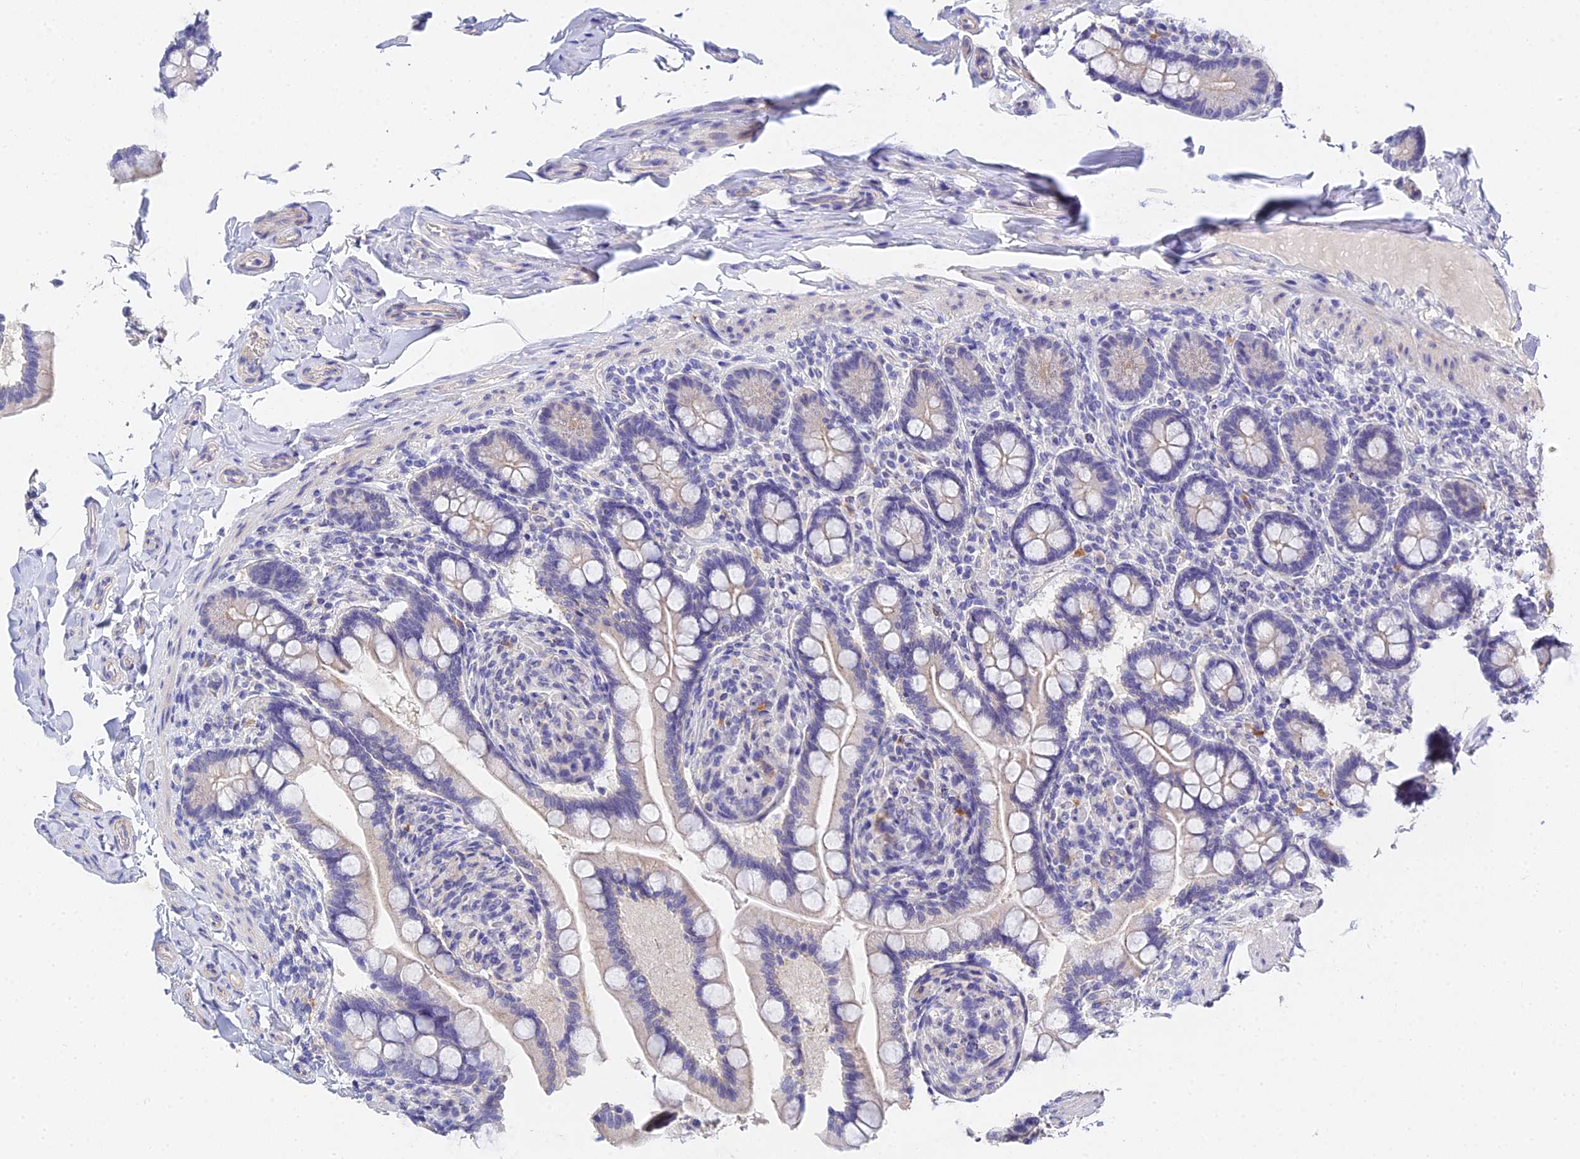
{"staining": {"intensity": "negative", "quantity": "none", "location": "none"}, "tissue": "small intestine", "cell_type": "Glandular cells", "image_type": "normal", "snomed": [{"axis": "morphology", "description": "Normal tissue, NOS"}, {"axis": "topography", "description": "Small intestine"}], "caption": "A high-resolution micrograph shows IHC staining of unremarkable small intestine, which displays no significant positivity in glandular cells.", "gene": "HOXB1", "patient": {"sex": "female", "age": 64}}